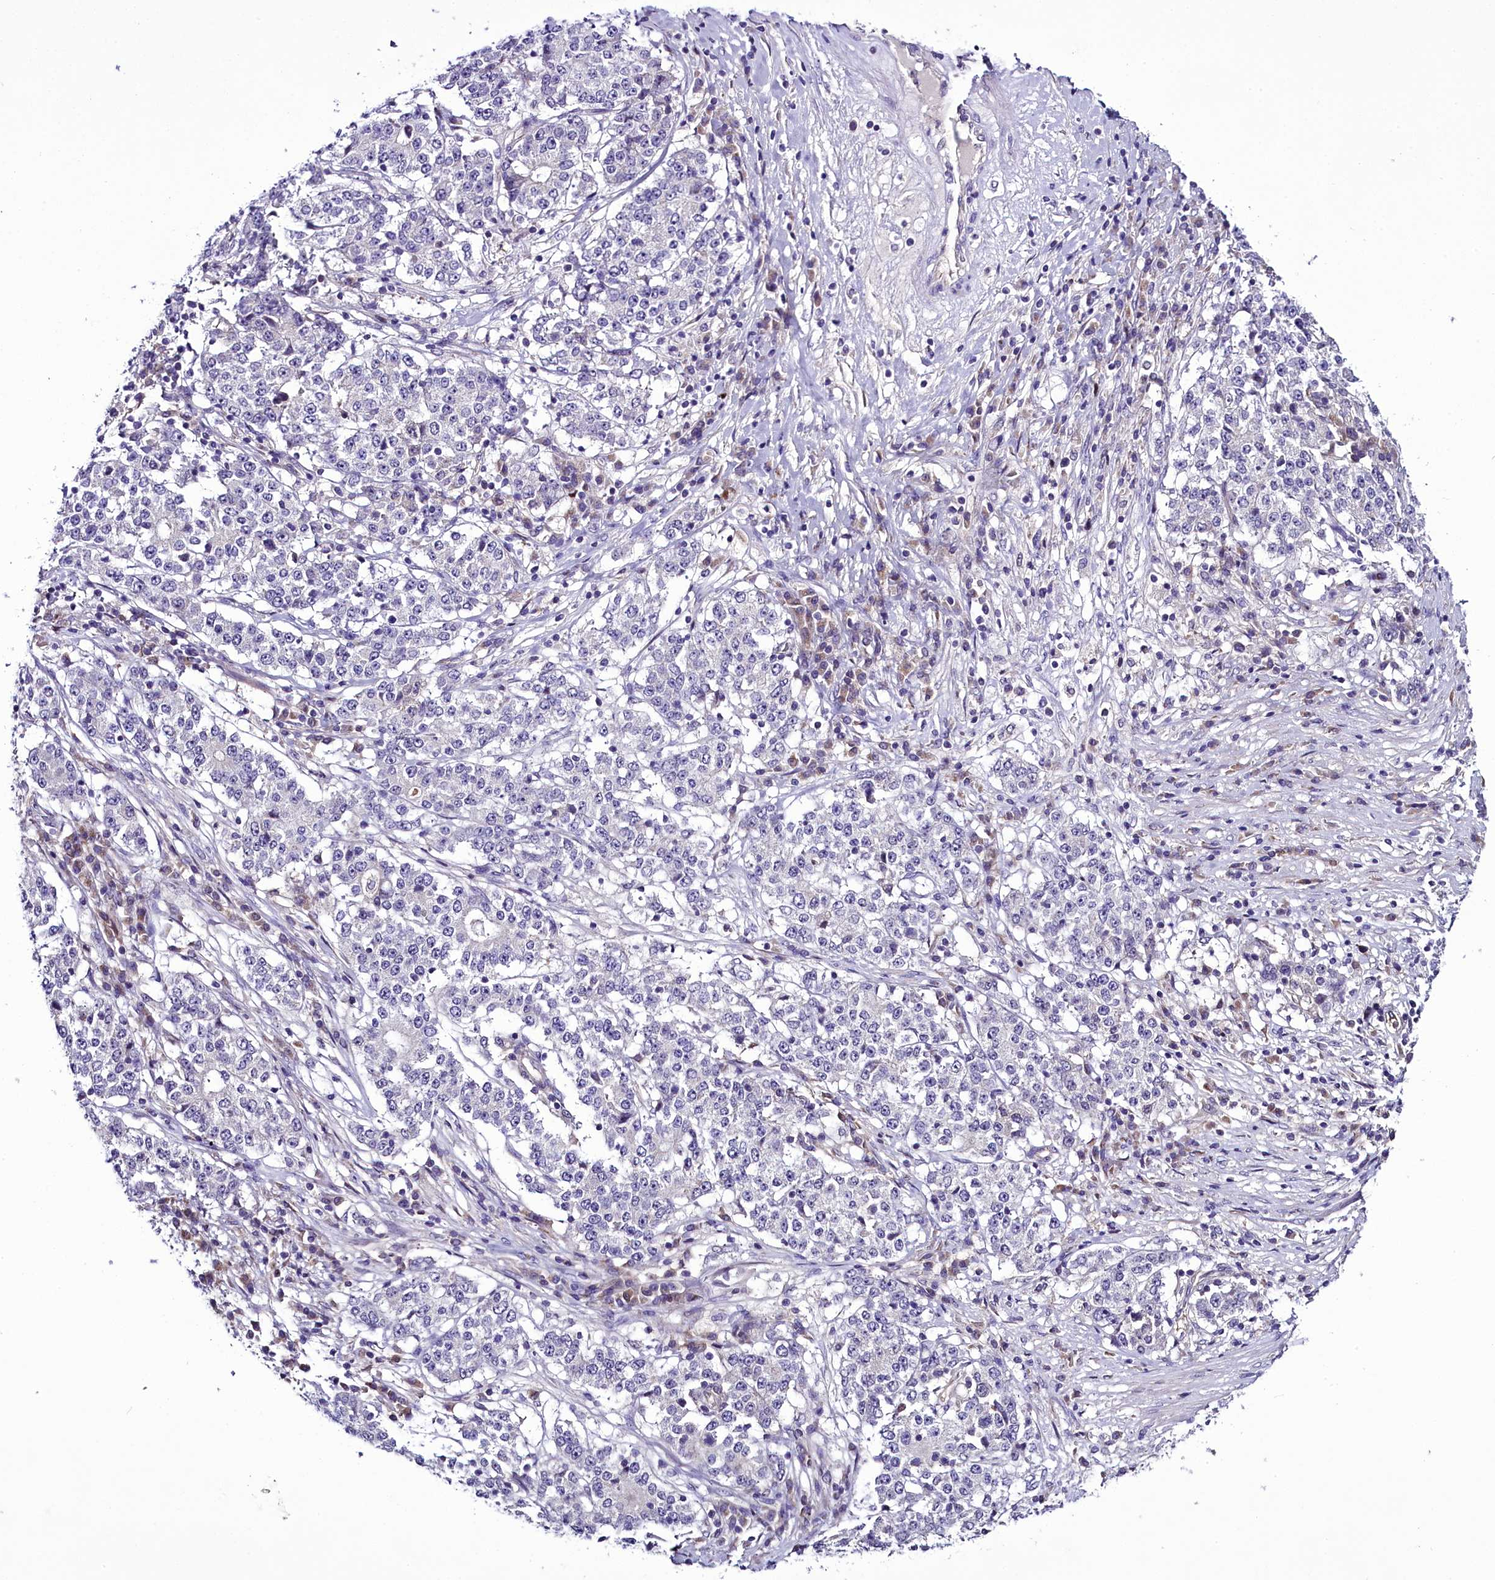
{"staining": {"intensity": "negative", "quantity": "none", "location": "none"}, "tissue": "stomach cancer", "cell_type": "Tumor cells", "image_type": "cancer", "snomed": [{"axis": "morphology", "description": "Adenocarcinoma, NOS"}, {"axis": "topography", "description": "Stomach"}], "caption": "Tumor cells are negative for protein expression in human adenocarcinoma (stomach). (DAB immunohistochemistry with hematoxylin counter stain).", "gene": "C9orf40", "patient": {"sex": "male", "age": 59}}